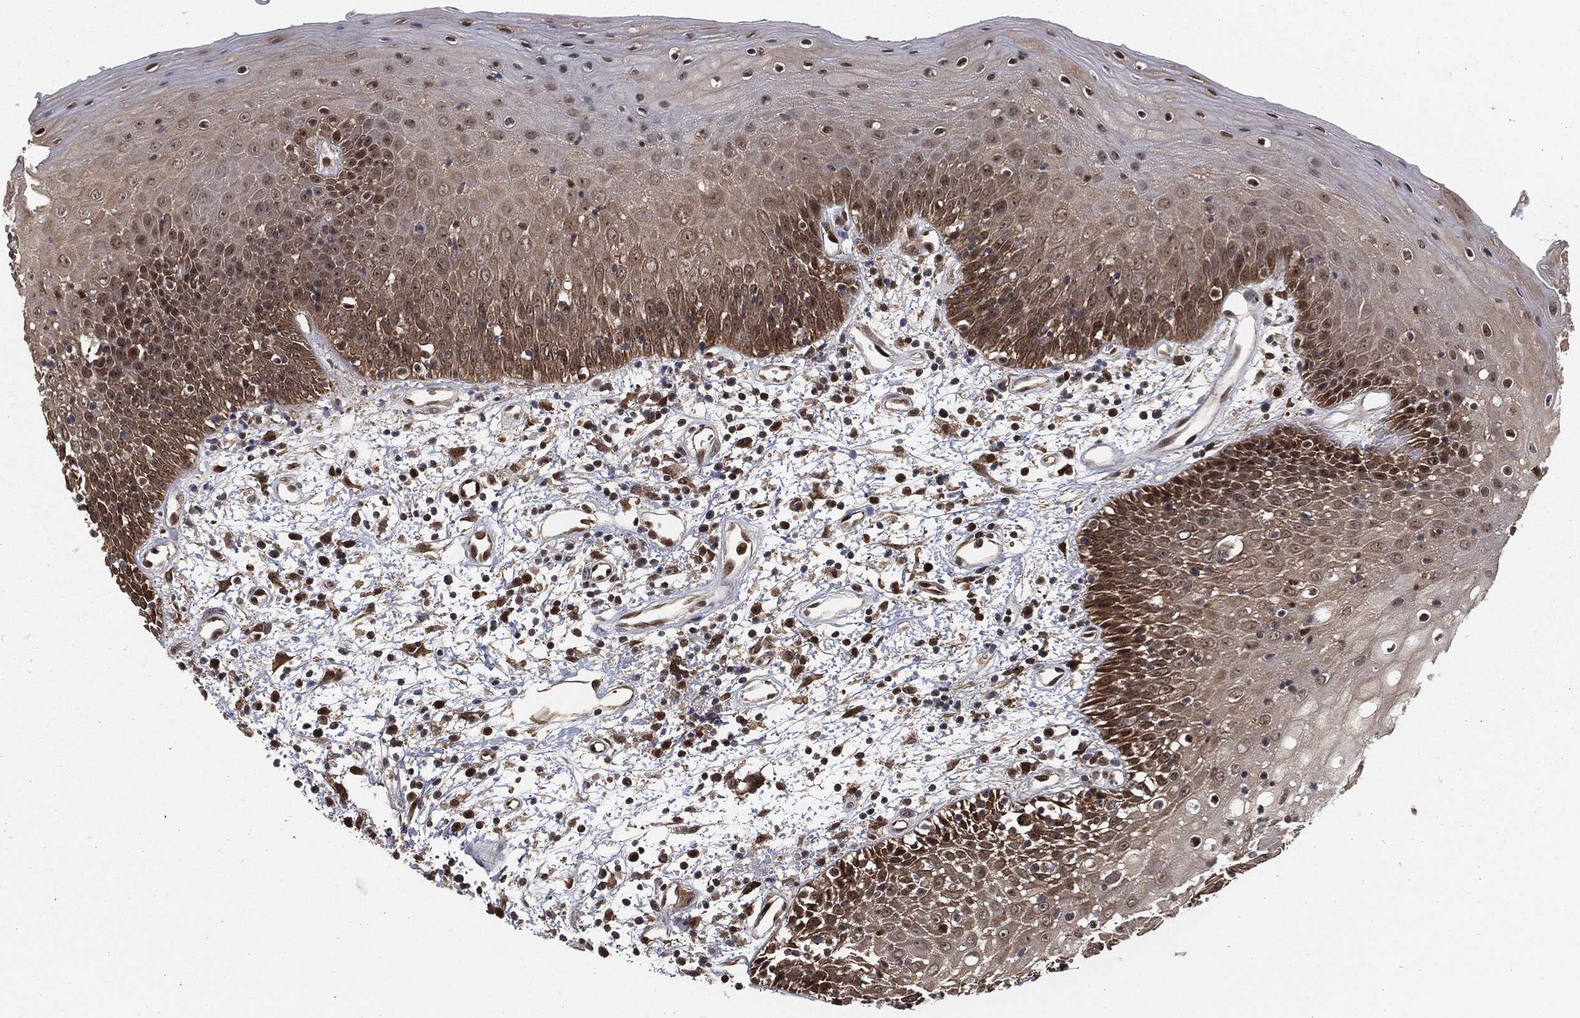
{"staining": {"intensity": "moderate", "quantity": "<25%", "location": "cytoplasmic/membranous,nuclear"}, "tissue": "oral mucosa", "cell_type": "Squamous epithelial cells", "image_type": "normal", "snomed": [{"axis": "morphology", "description": "Normal tissue, NOS"}, {"axis": "morphology", "description": "Squamous cell carcinoma, NOS"}, {"axis": "topography", "description": "Skeletal muscle"}, {"axis": "topography", "description": "Oral tissue"}, {"axis": "topography", "description": "Head-Neck"}], "caption": "About <25% of squamous epithelial cells in normal human oral mucosa demonstrate moderate cytoplasmic/membranous,nuclear protein staining as visualized by brown immunohistochemical staining.", "gene": "CAPRIN2", "patient": {"sex": "female", "age": 84}}